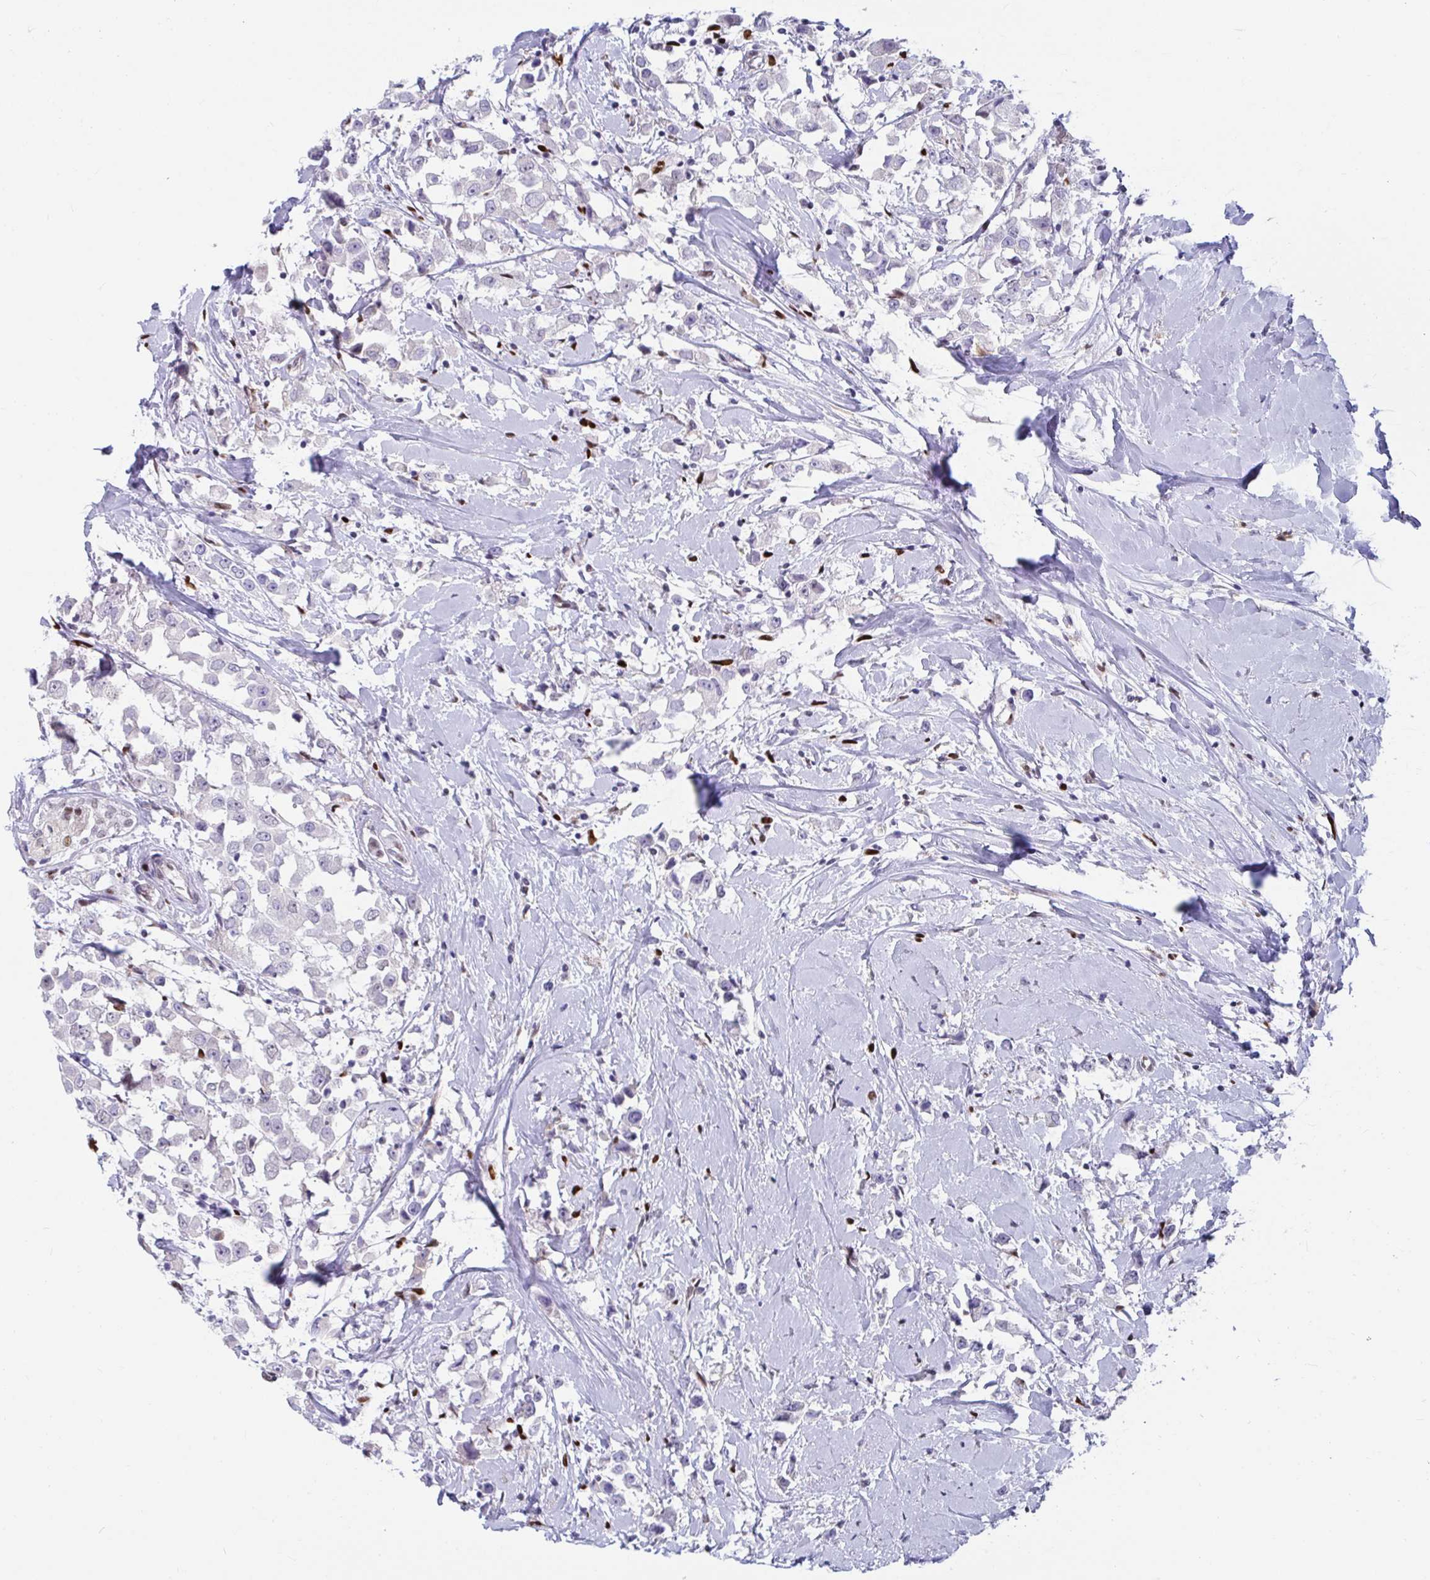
{"staining": {"intensity": "negative", "quantity": "none", "location": "none"}, "tissue": "breast cancer", "cell_type": "Tumor cells", "image_type": "cancer", "snomed": [{"axis": "morphology", "description": "Duct carcinoma"}, {"axis": "topography", "description": "Breast"}], "caption": "Protein analysis of intraductal carcinoma (breast) exhibits no significant positivity in tumor cells.", "gene": "ZNF586", "patient": {"sex": "female", "age": 61}}